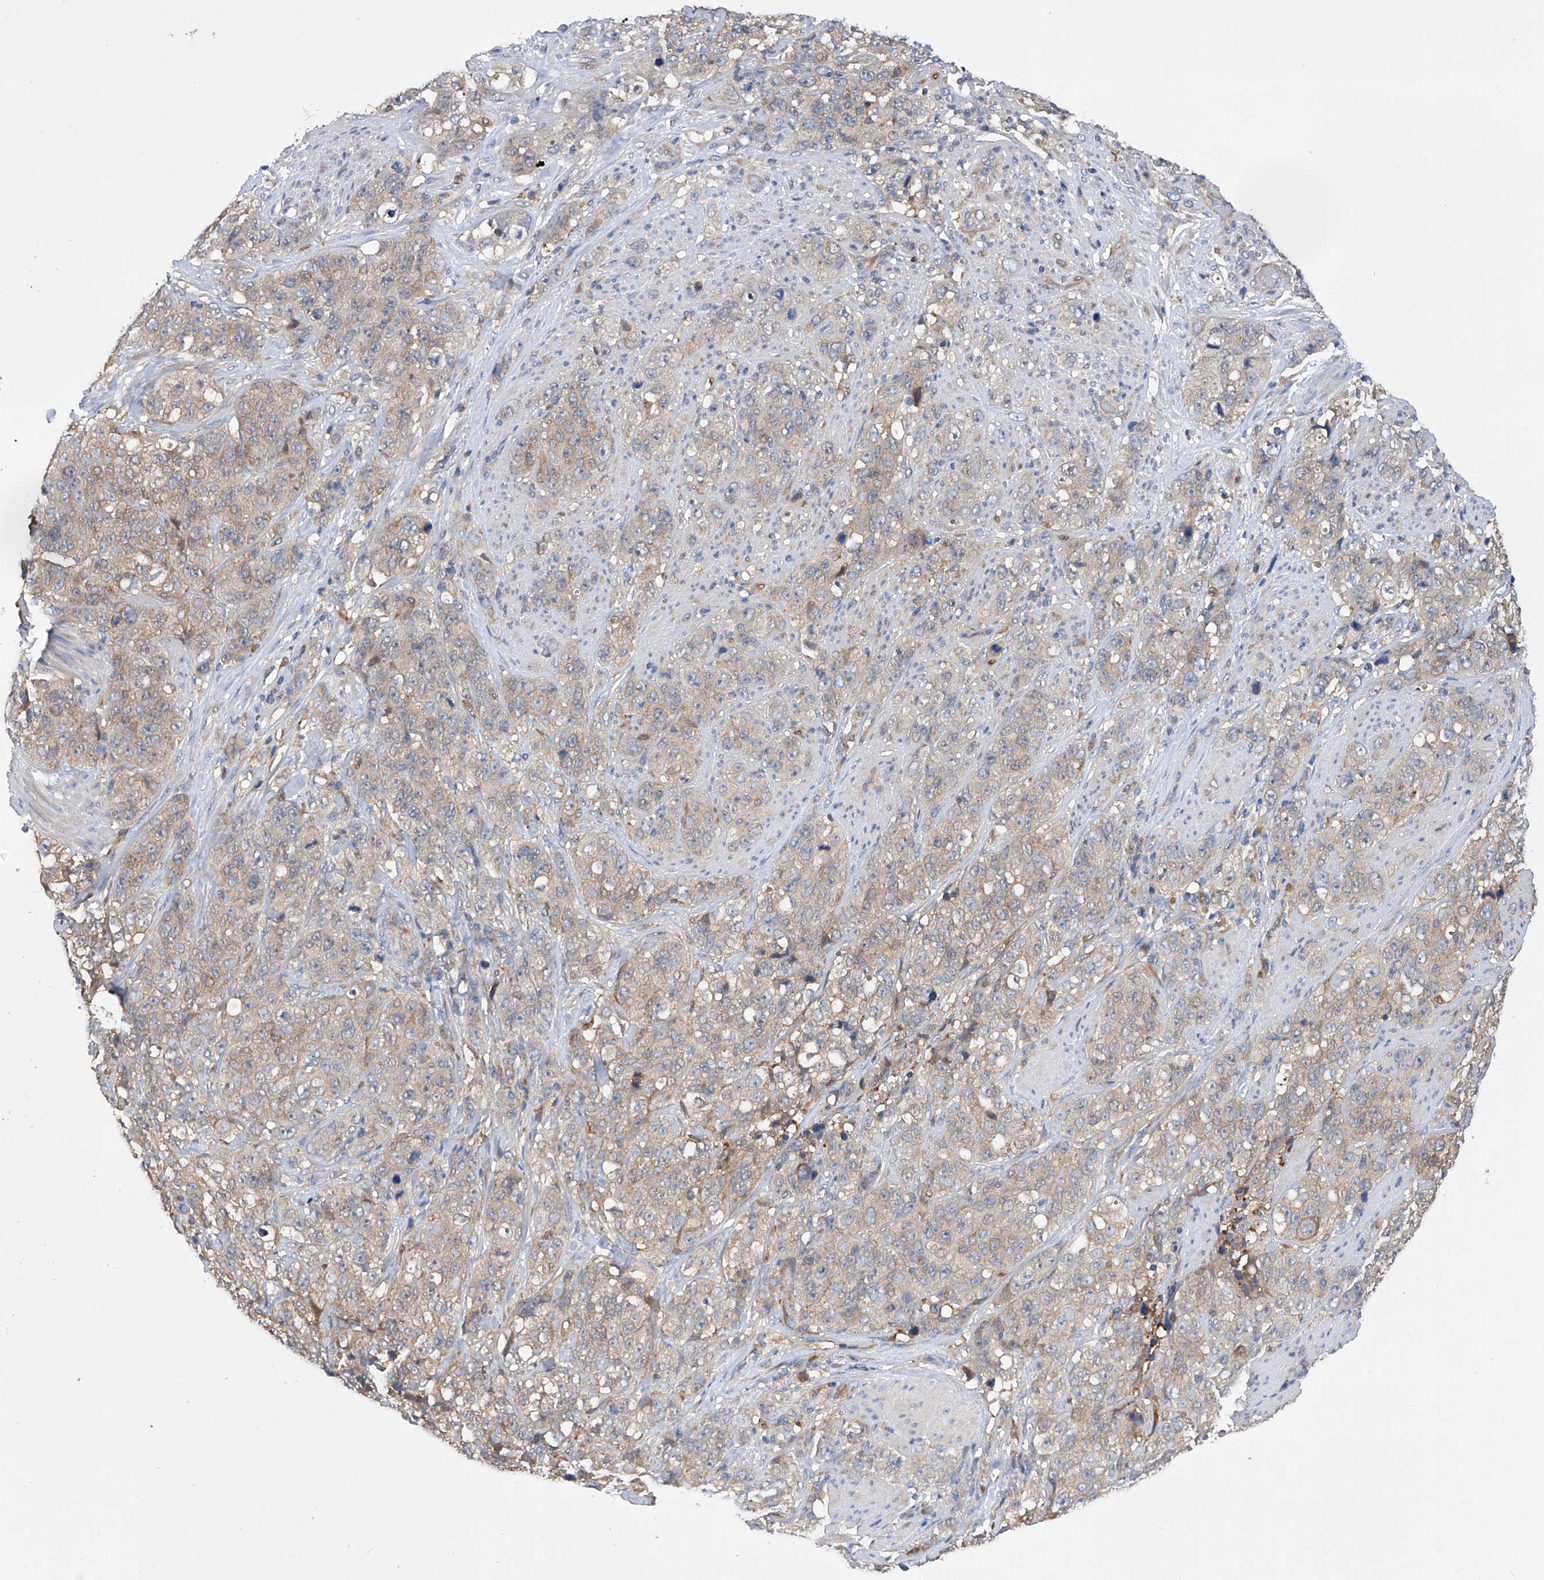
{"staining": {"intensity": "weak", "quantity": "25%-75%", "location": "cytoplasmic/membranous"}, "tissue": "stomach cancer", "cell_type": "Tumor cells", "image_type": "cancer", "snomed": [{"axis": "morphology", "description": "Adenocarcinoma, NOS"}, {"axis": "topography", "description": "Stomach"}], "caption": "Immunohistochemical staining of human adenocarcinoma (stomach) exhibits low levels of weak cytoplasmic/membranous protein expression in about 25%-75% of tumor cells. (DAB (3,3'-diaminobenzidine) = brown stain, brightfield microscopy at high magnification).", "gene": "SPATA20", "patient": {"sex": "male", "age": 48}}